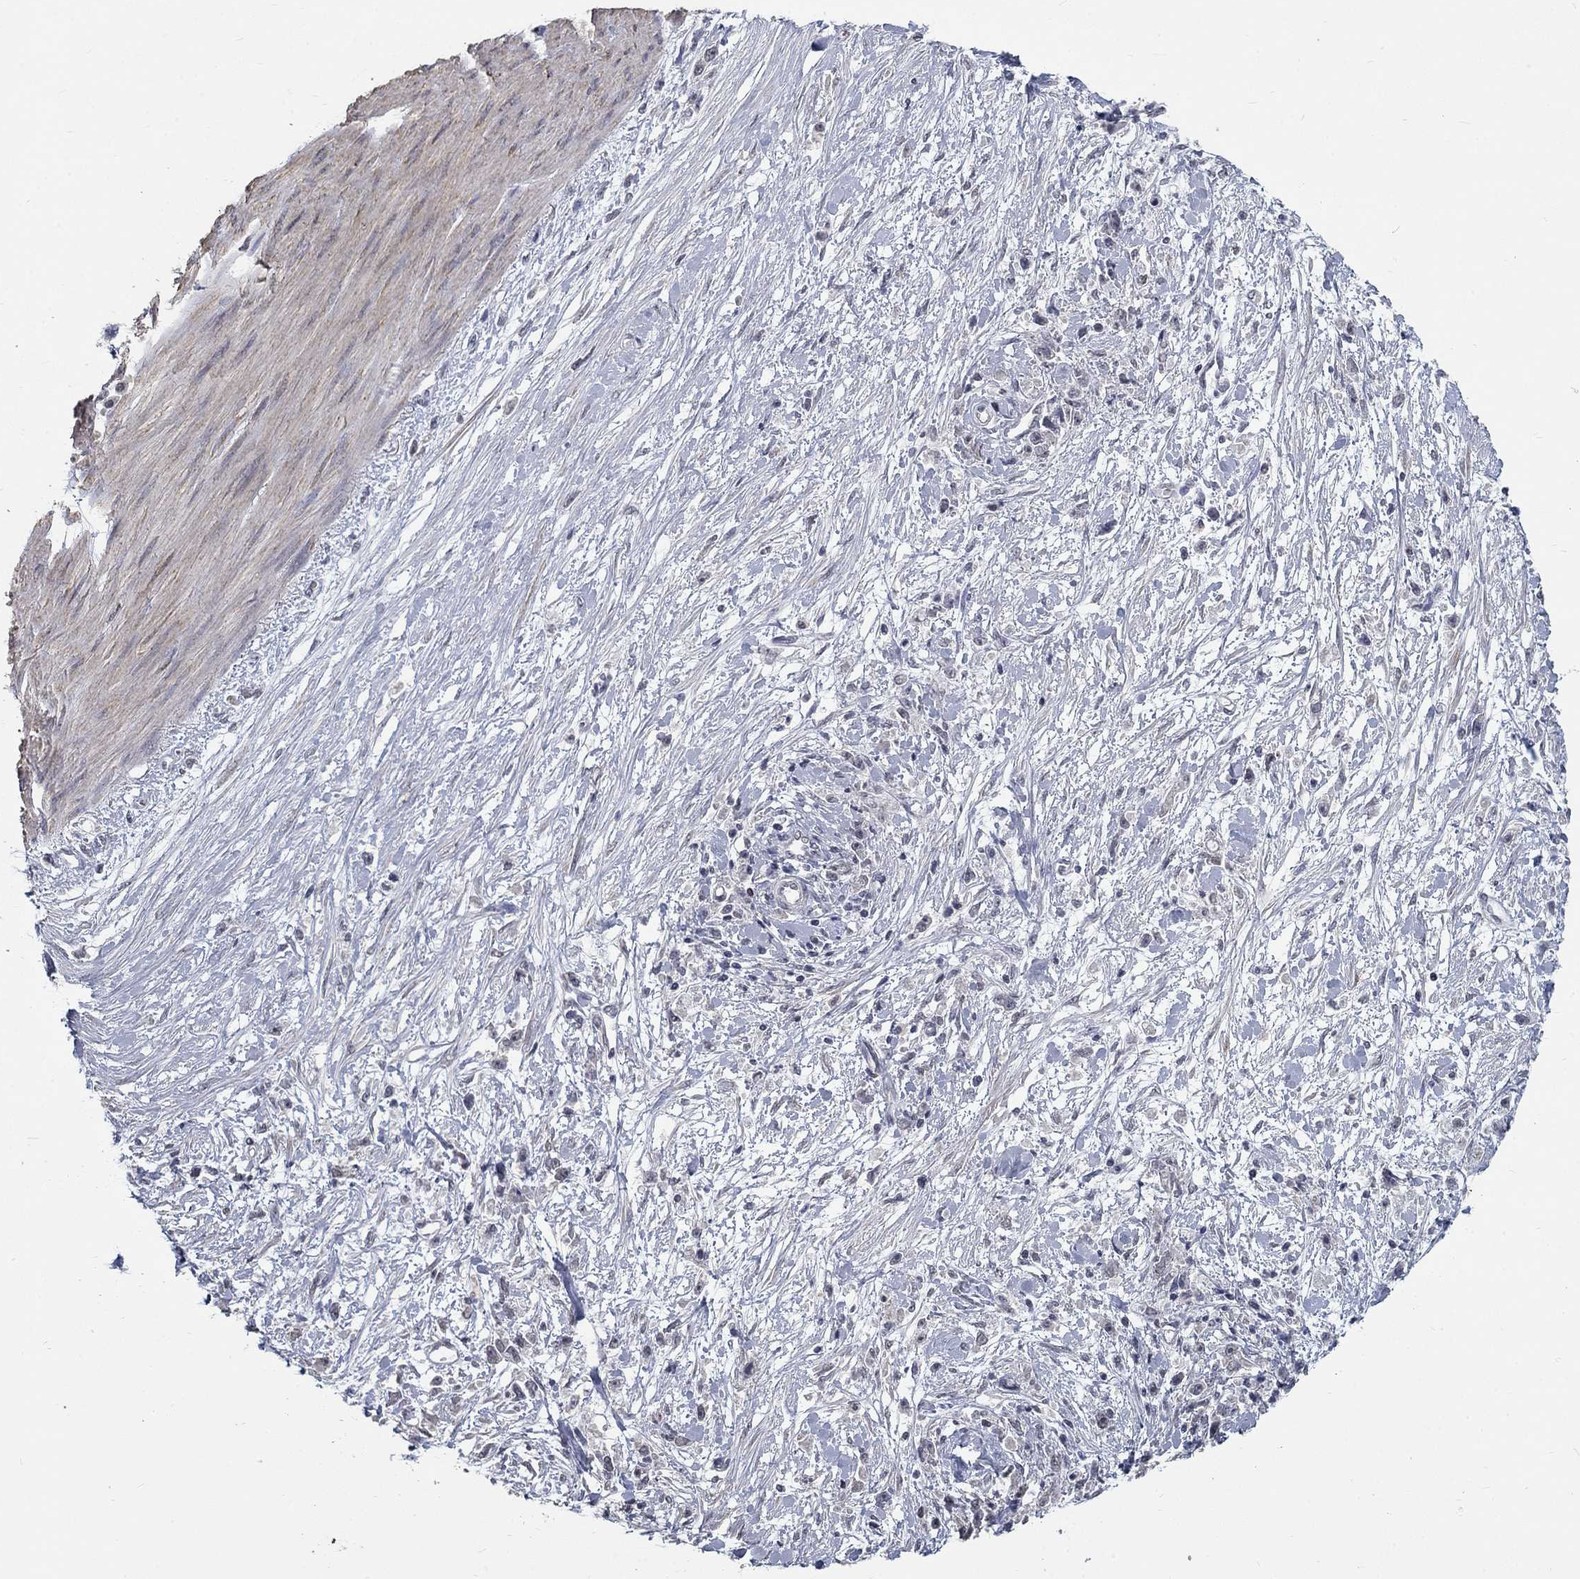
{"staining": {"intensity": "negative", "quantity": "none", "location": "none"}, "tissue": "stomach cancer", "cell_type": "Tumor cells", "image_type": "cancer", "snomed": [{"axis": "morphology", "description": "Adenocarcinoma, NOS"}, {"axis": "topography", "description": "Stomach"}], "caption": "Protein analysis of stomach adenocarcinoma reveals no significant staining in tumor cells.", "gene": "SPATA33", "patient": {"sex": "female", "age": 59}}